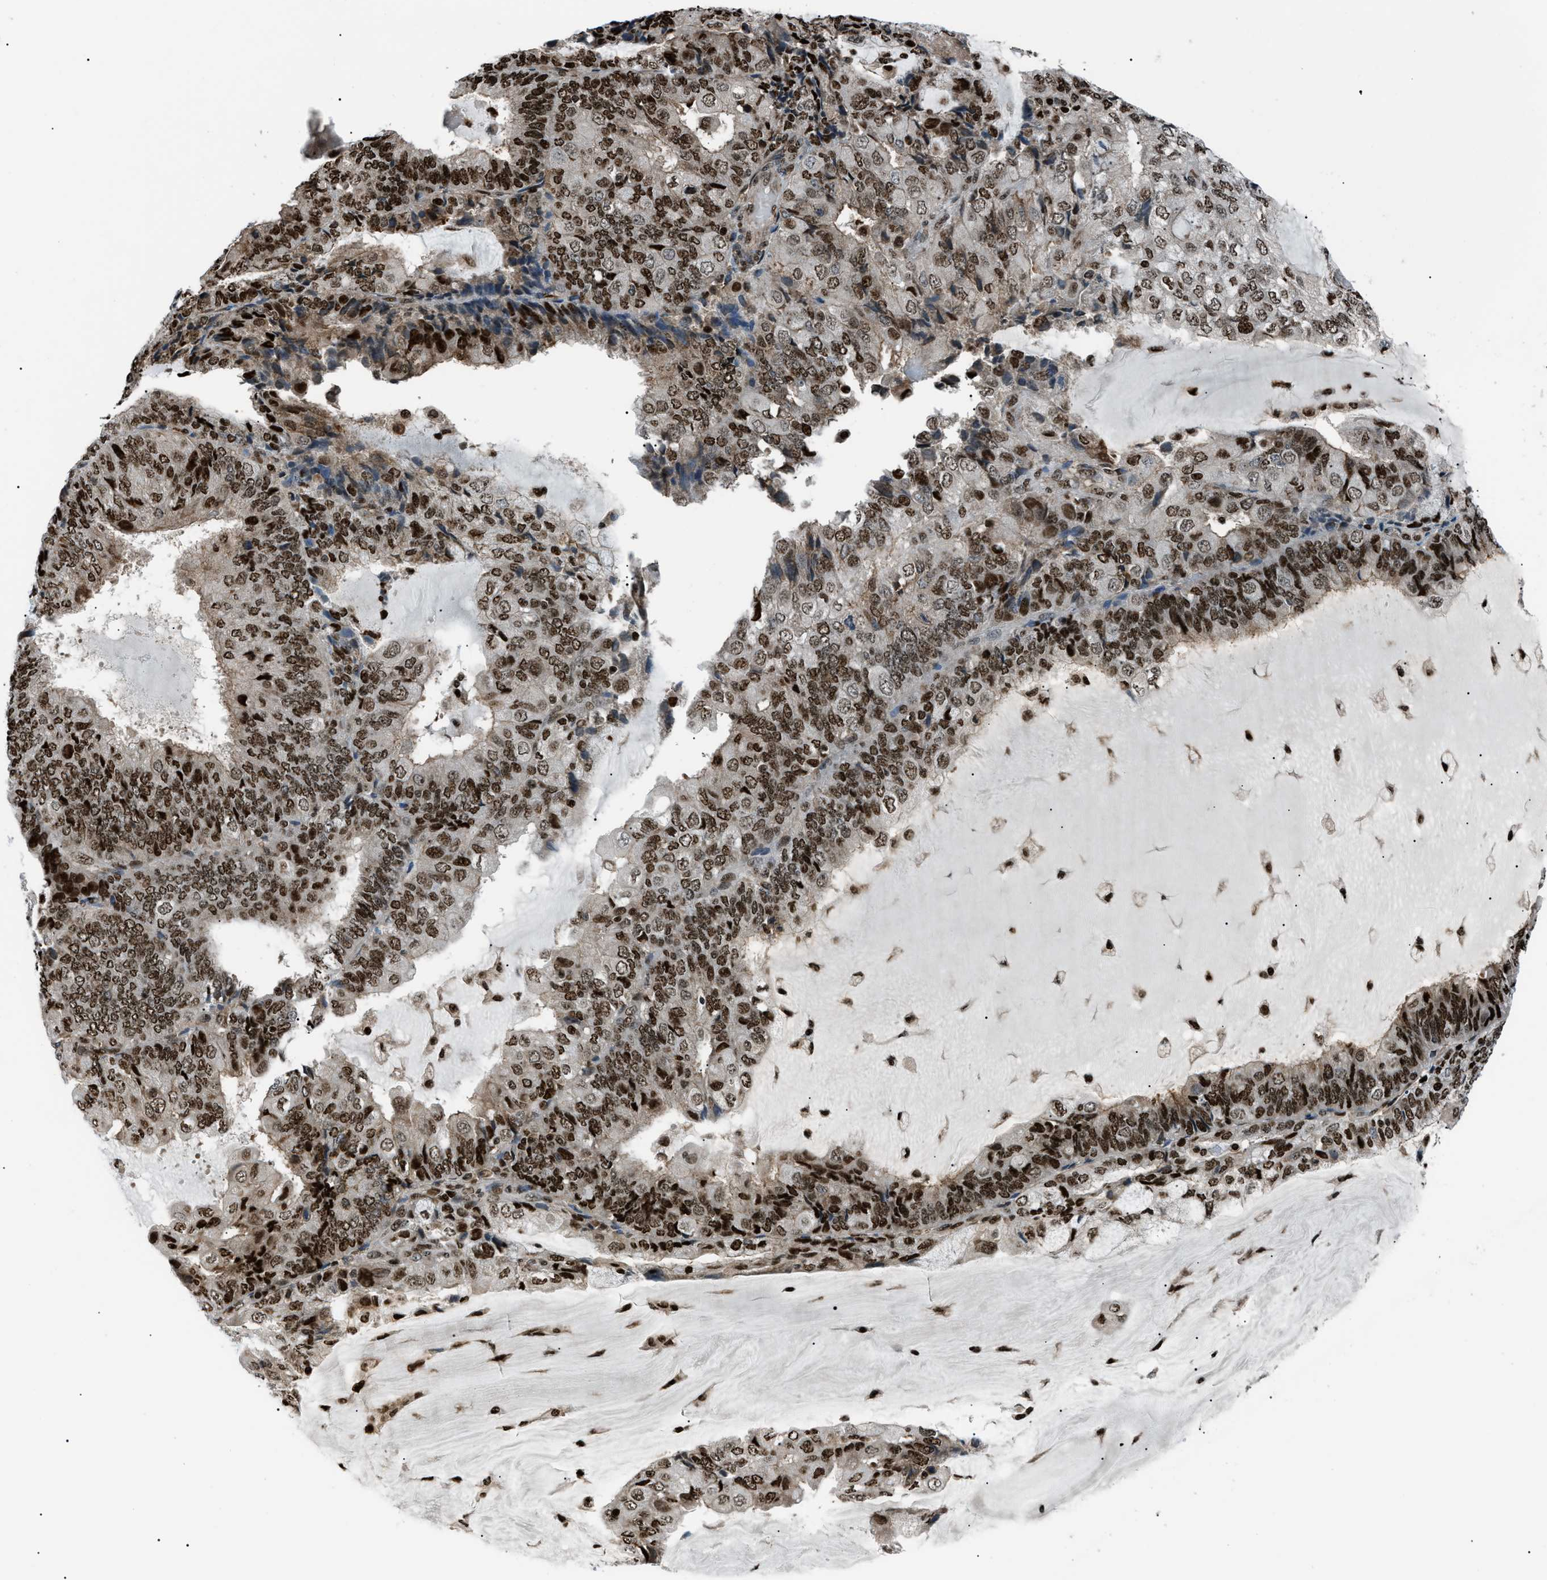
{"staining": {"intensity": "moderate", "quantity": ">75%", "location": "nuclear"}, "tissue": "endometrial cancer", "cell_type": "Tumor cells", "image_type": "cancer", "snomed": [{"axis": "morphology", "description": "Adenocarcinoma, NOS"}, {"axis": "topography", "description": "Endometrium"}], "caption": "A high-resolution image shows immunohistochemistry staining of endometrial adenocarcinoma, which reveals moderate nuclear positivity in approximately >75% of tumor cells.", "gene": "PRKX", "patient": {"sex": "female", "age": 81}}